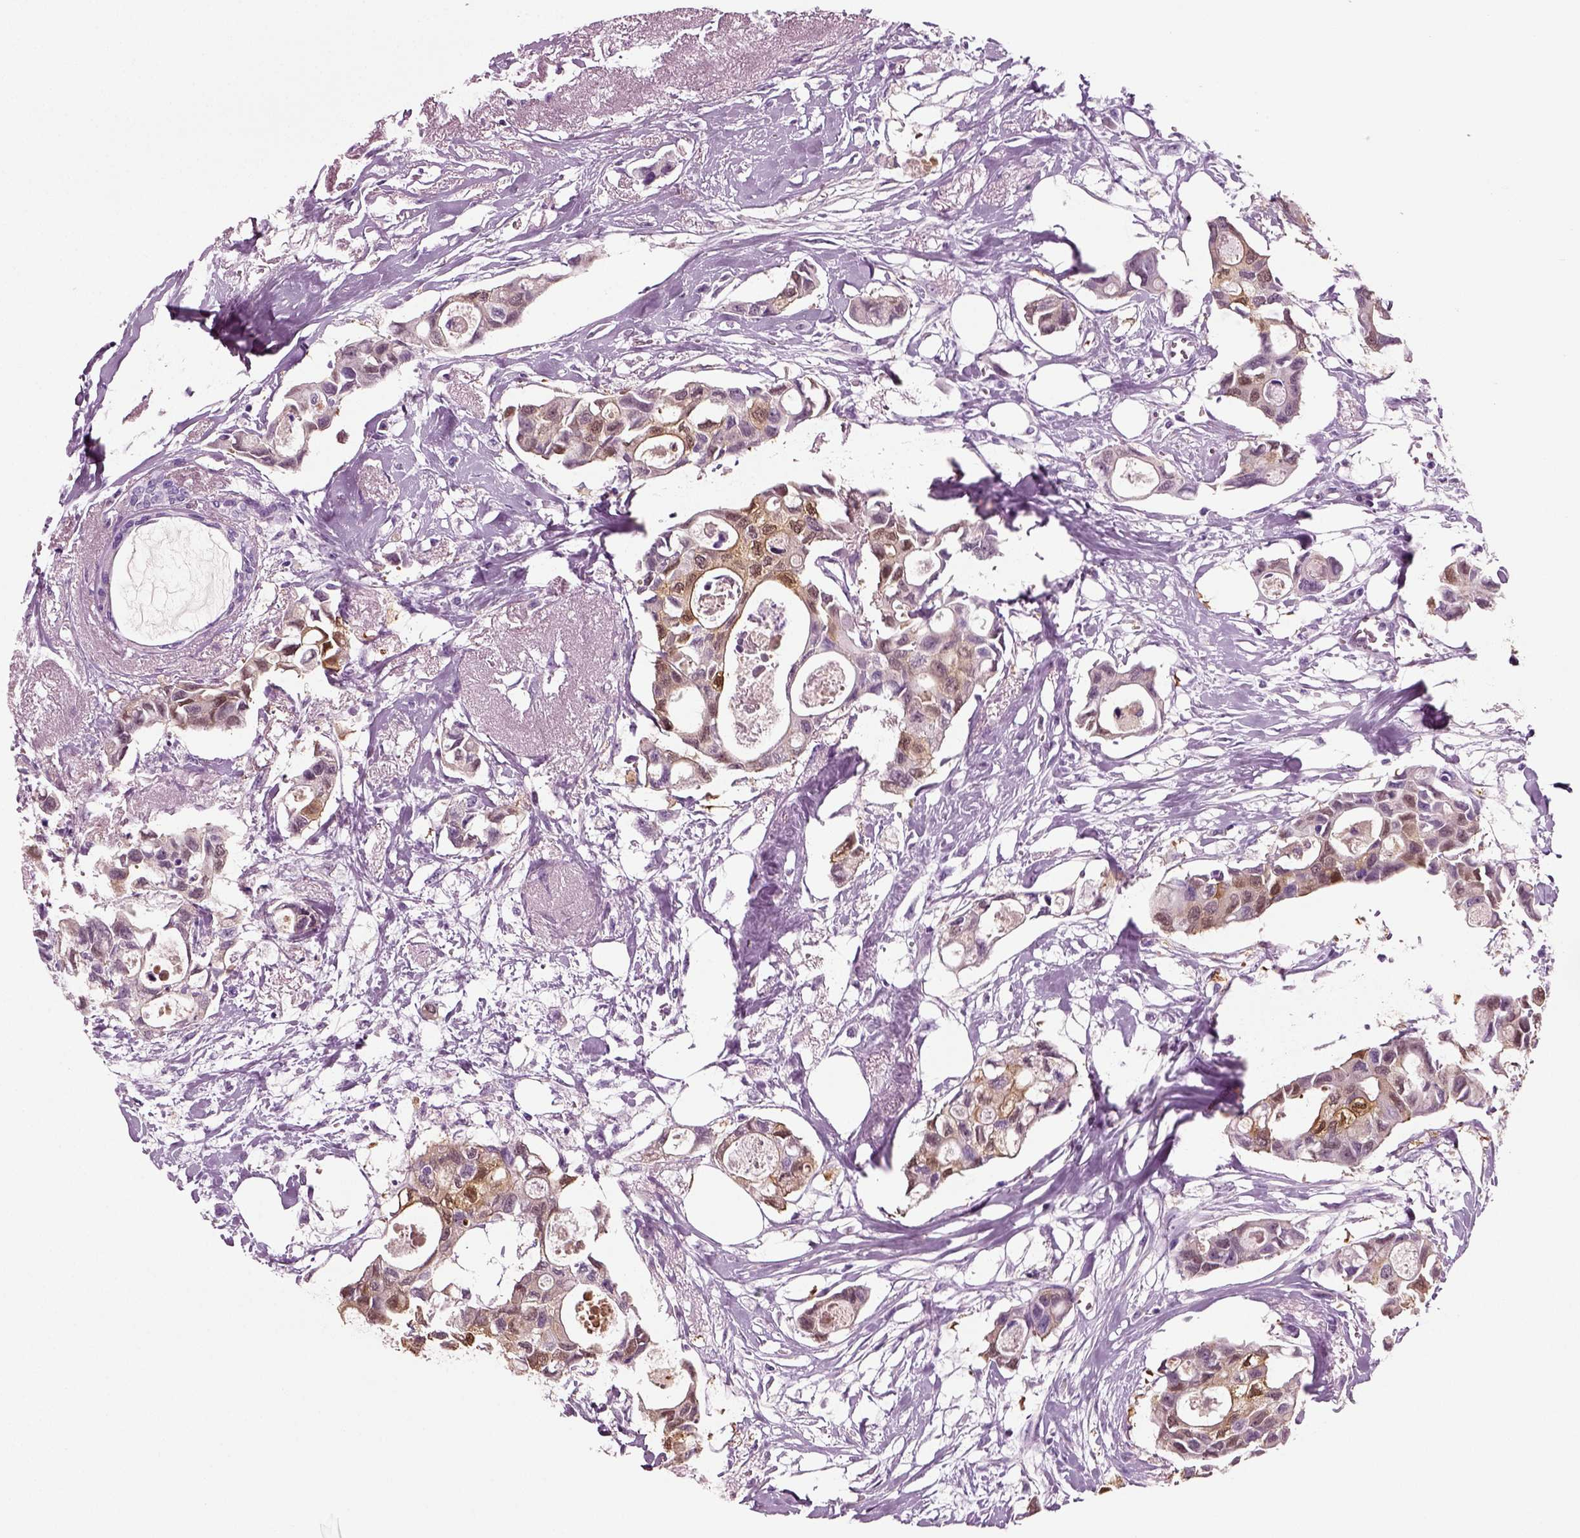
{"staining": {"intensity": "moderate", "quantity": "25%-75%", "location": "cytoplasmic/membranous"}, "tissue": "breast cancer", "cell_type": "Tumor cells", "image_type": "cancer", "snomed": [{"axis": "morphology", "description": "Duct carcinoma"}, {"axis": "topography", "description": "Breast"}], "caption": "Immunohistochemical staining of breast cancer (infiltrating ductal carcinoma) reveals medium levels of moderate cytoplasmic/membranous positivity in about 25%-75% of tumor cells.", "gene": "CRABP1", "patient": {"sex": "female", "age": 83}}